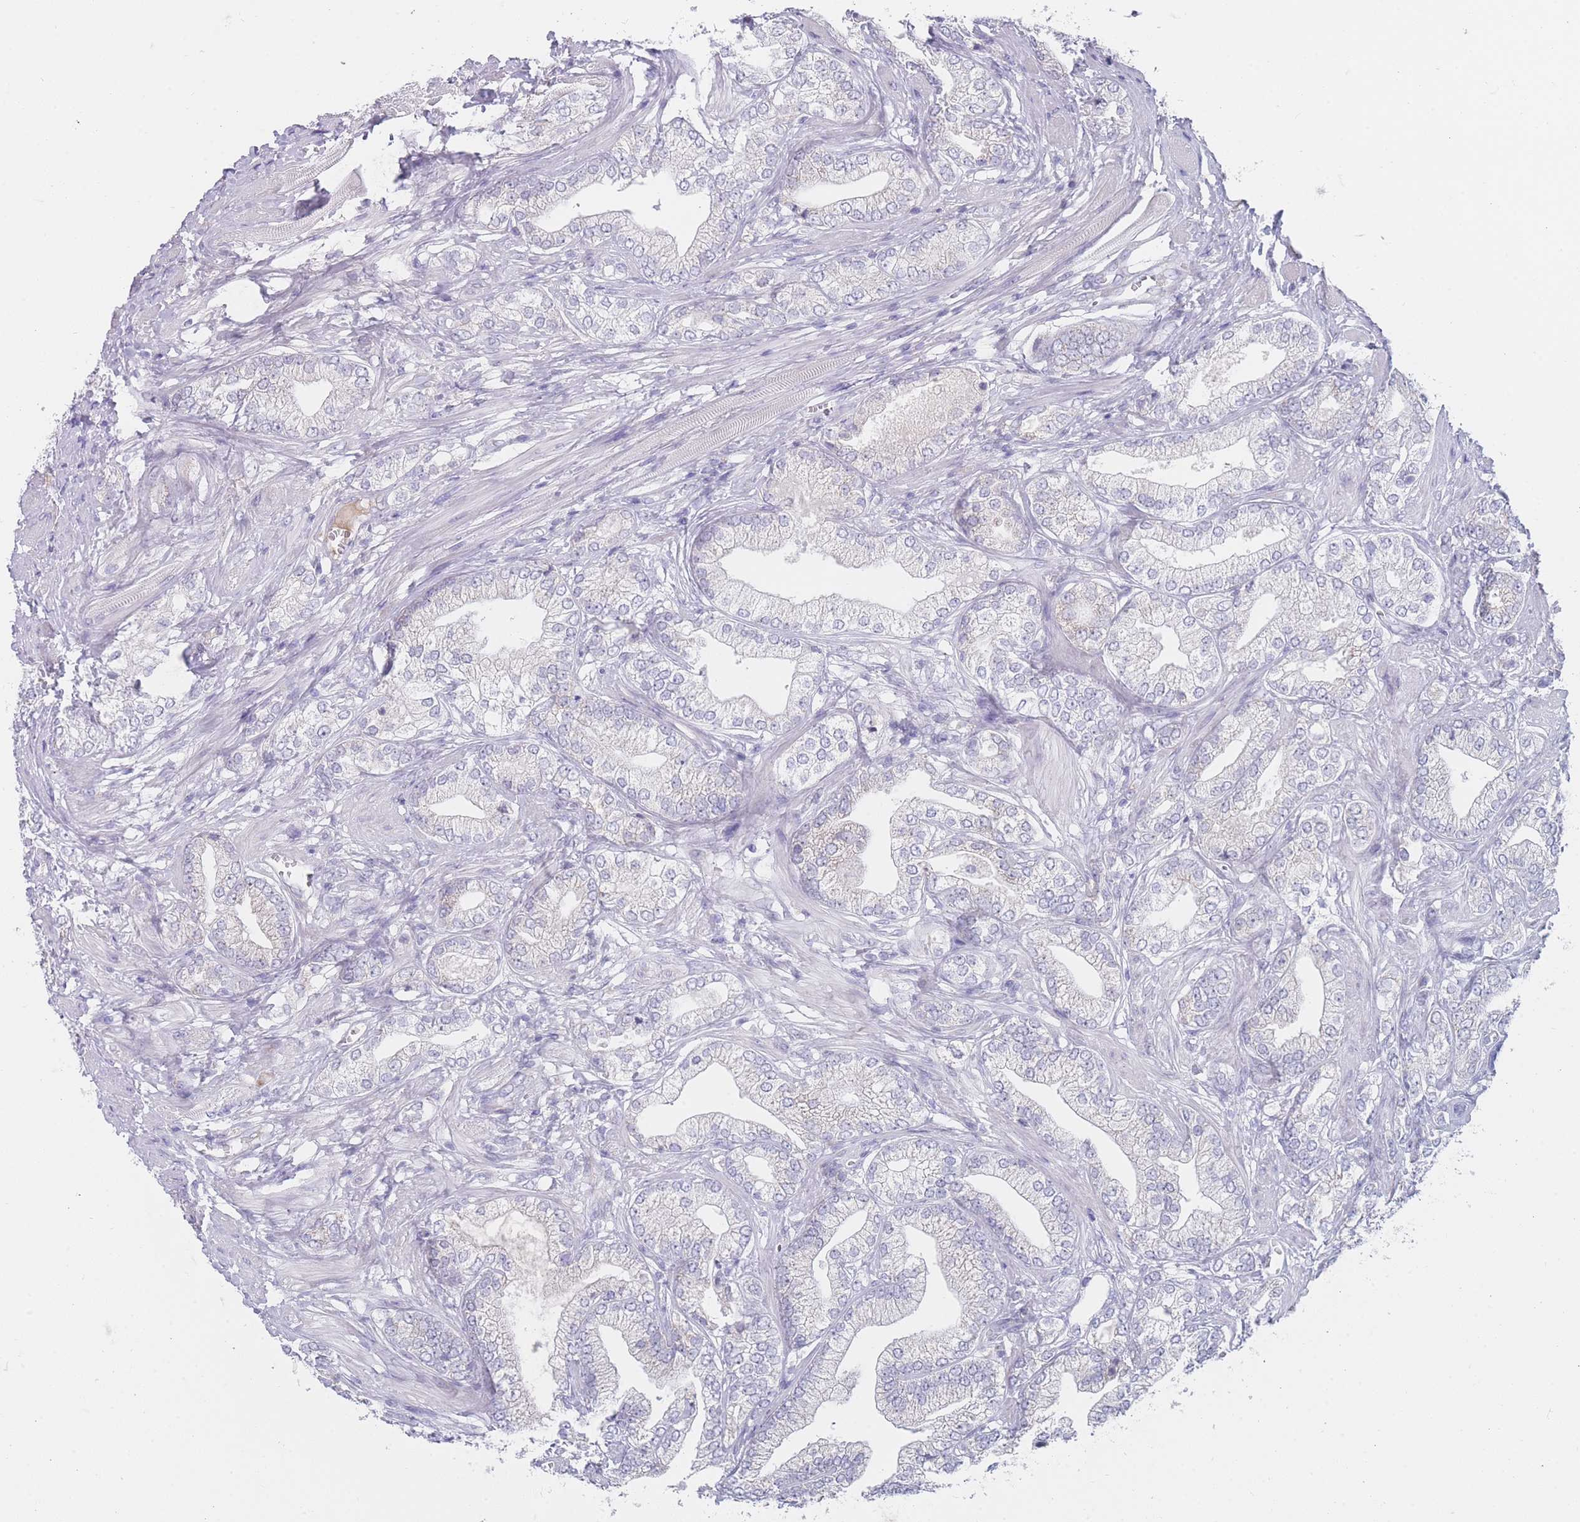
{"staining": {"intensity": "negative", "quantity": "none", "location": "none"}, "tissue": "prostate cancer", "cell_type": "Tumor cells", "image_type": "cancer", "snomed": [{"axis": "morphology", "description": "Adenocarcinoma, High grade"}, {"axis": "topography", "description": "Prostate"}], "caption": "Tumor cells show no significant positivity in prostate cancer.", "gene": "MRPS14", "patient": {"sex": "male", "age": 50}}